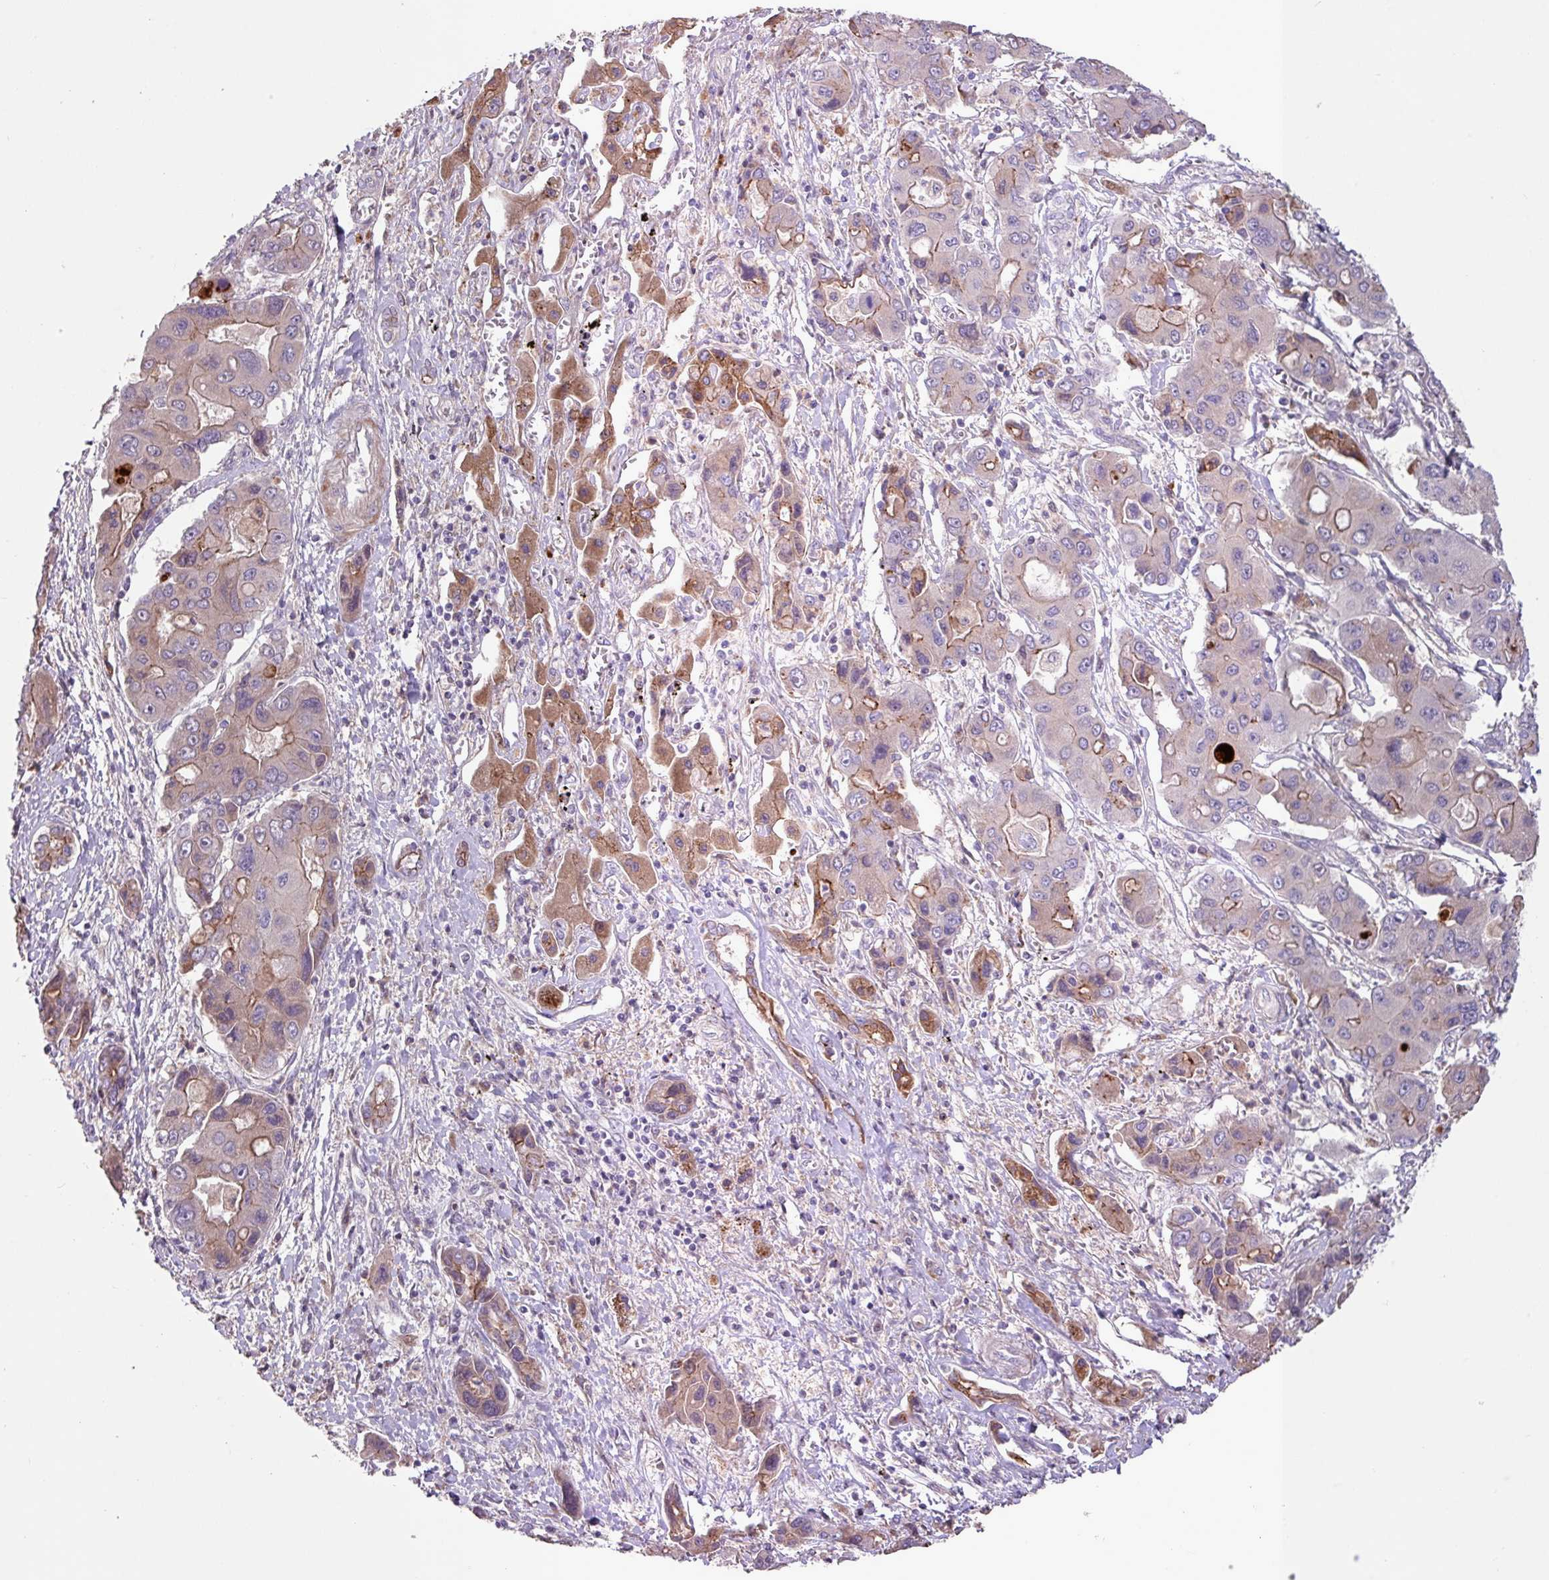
{"staining": {"intensity": "moderate", "quantity": "<25%", "location": "cytoplasmic/membranous"}, "tissue": "liver cancer", "cell_type": "Tumor cells", "image_type": "cancer", "snomed": [{"axis": "morphology", "description": "Cholangiocarcinoma"}, {"axis": "topography", "description": "Liver"}], "caption": "Cholangiocarcinoma (liver) stained for a protein displays moderate cytoplasmic/membranous positivity in tumor cells.", "gene": "IQCJ", "patient": {"sex": "male", "age": 67}}